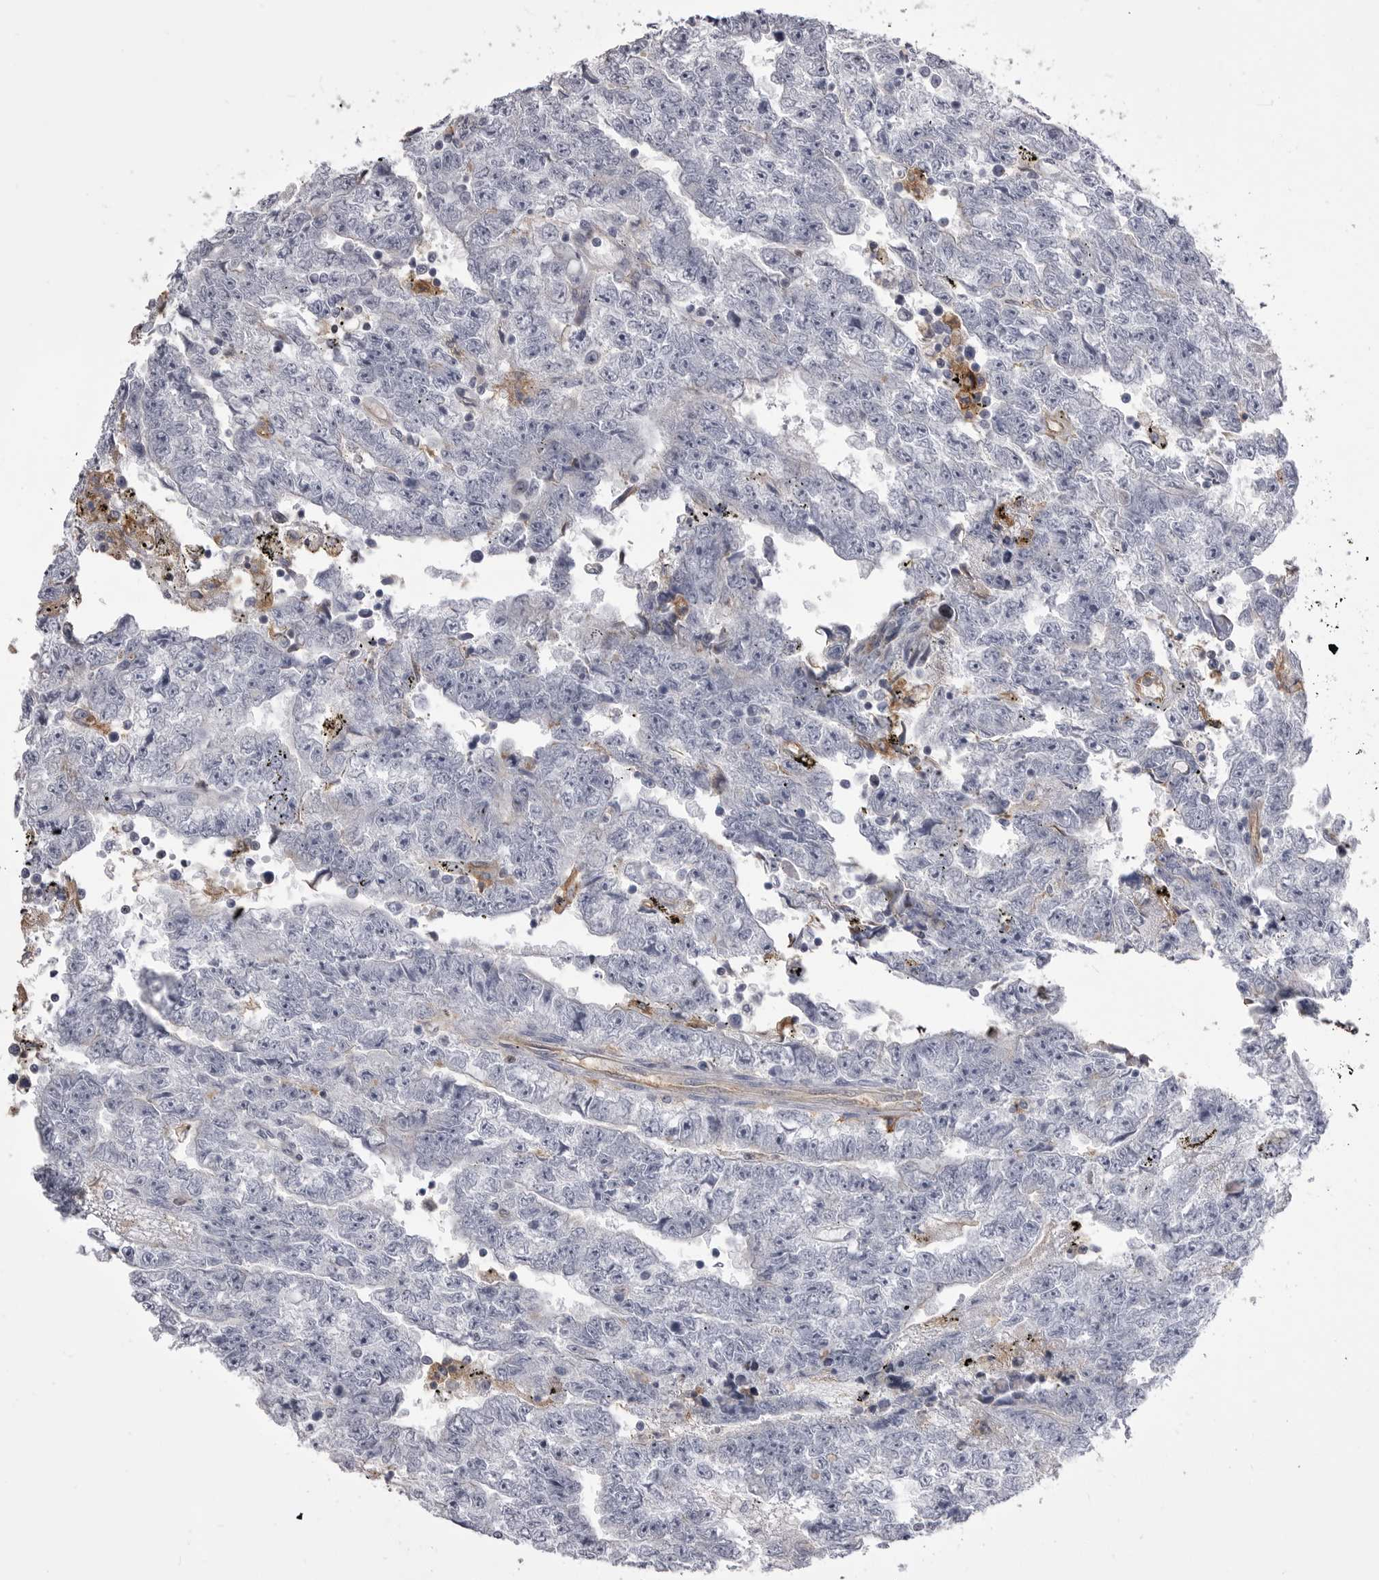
{"staining": {"intensity": "negative", "quantity": "none", "location": "none"}, "tissue": "testis cancer", "cell_type": "Tumor cells", "image_type": "cancer", "snomed": [{"axis": "morphology", "description": "Carcinoma, Embryonal, NOS"}, {"axis": "topography", "description": "Testis"}], "caption": "DAB (3,3'-diaminobenzidine) immunohistochemical staining of testis embryonal carcinoma displays no significant positivity in tumor cells. The staining was performed using DAB to visualize the protein expression in brown, while the nuclei were stained in blue with hematoxylin (Magnification: 20x).", "gene": "OPLAH", "patient": {"sex": "male", "age": 25}}